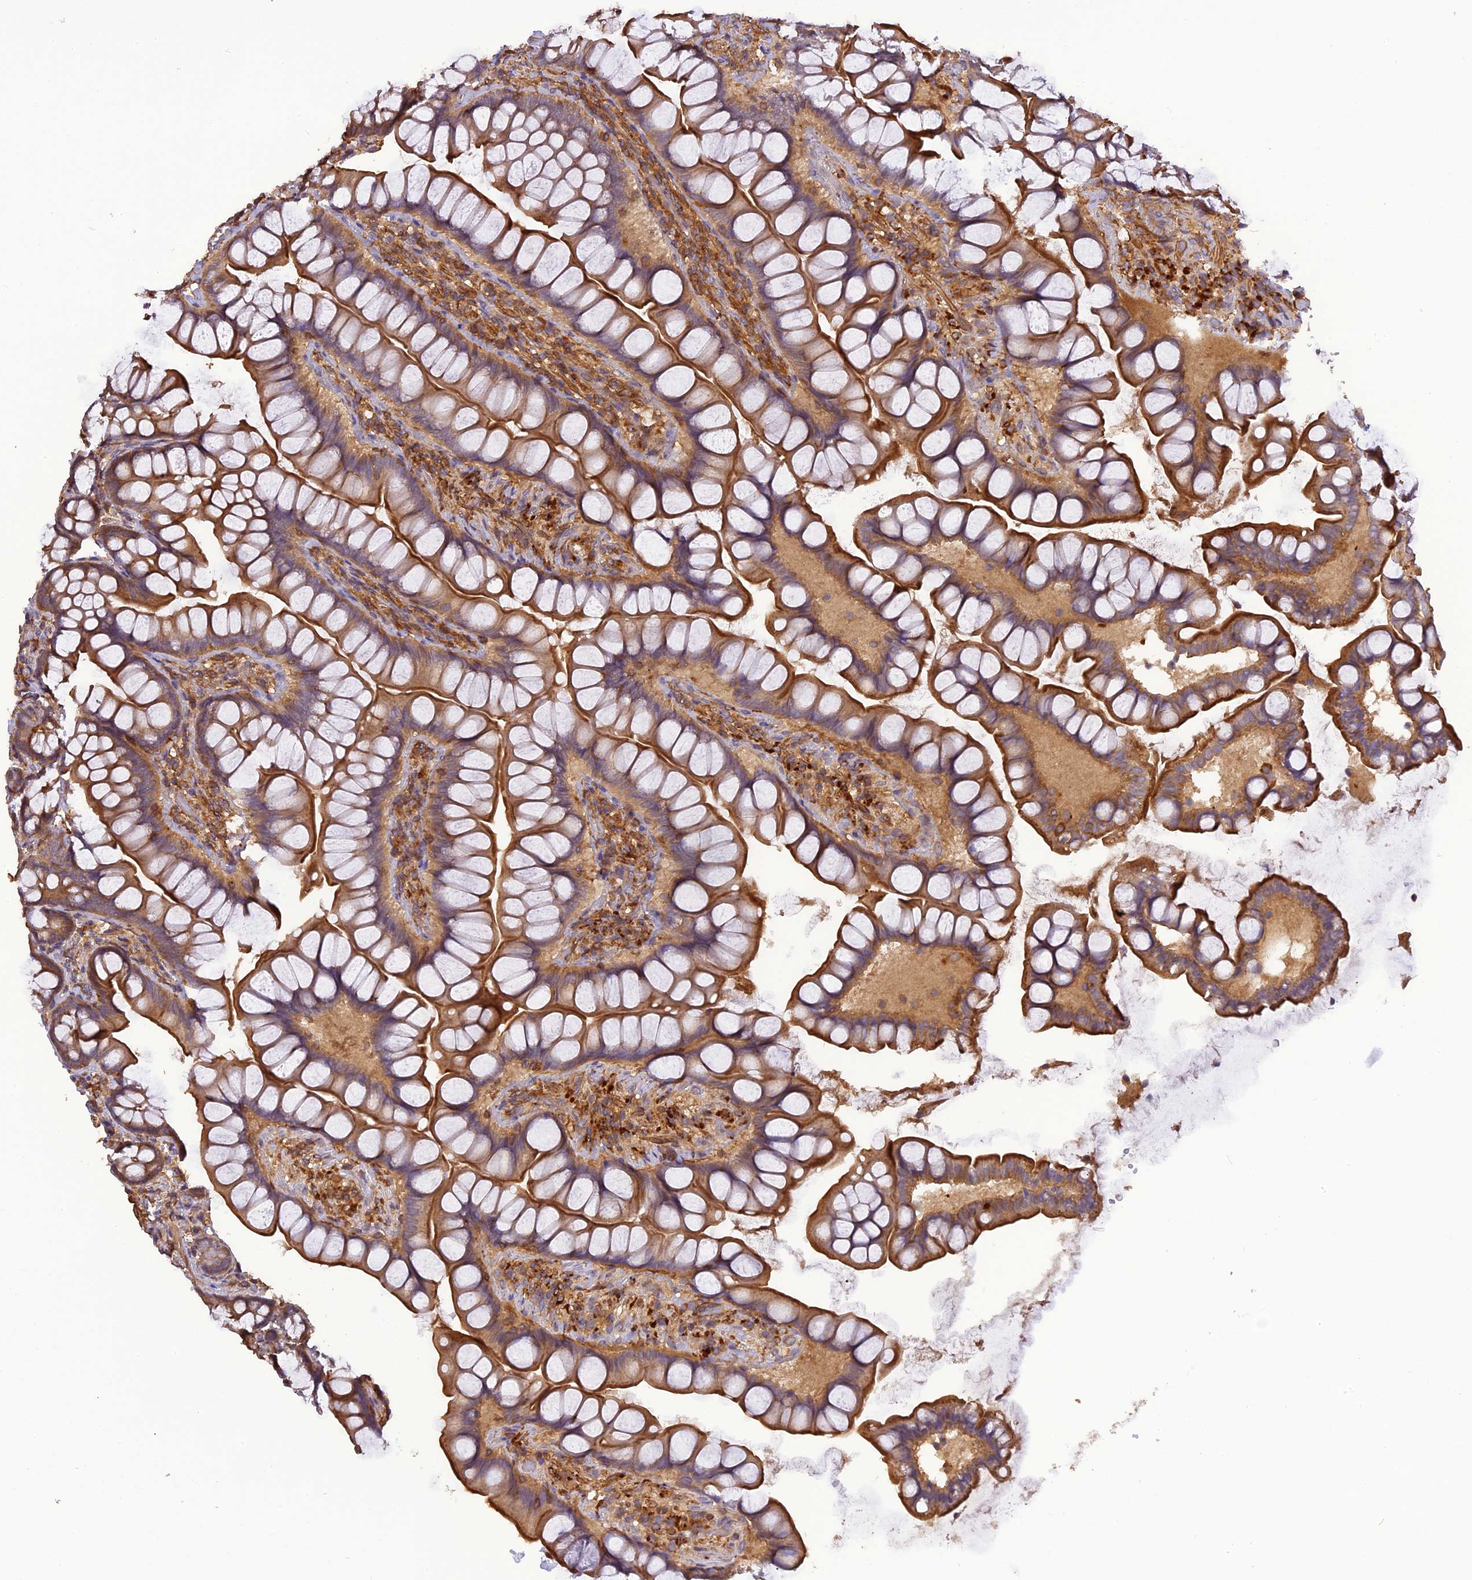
{"staining": {"intensity": "moderate", "quantity": ">75%", "location": "cytoplasmic/membranous"}, "tissue": "small intestine", "cell_type": "Glandular cells", "image_type": "normal", "snomed": [{"axis": "morphology", "description": "Normal tissue, NOS"}, {"axis": "topography", "description": "Small intestine"}], "caption": "Unremarkable small intestine was stained to show a protein in brown. There is medium levels of moderate cytoplasmic/membranous expression in approximately >75% of glandular cells. (DAB IHC with brightfield microscopy, high magnification).", "gene": "STOML1", "patient": {"sex": "male", "age": 70}}